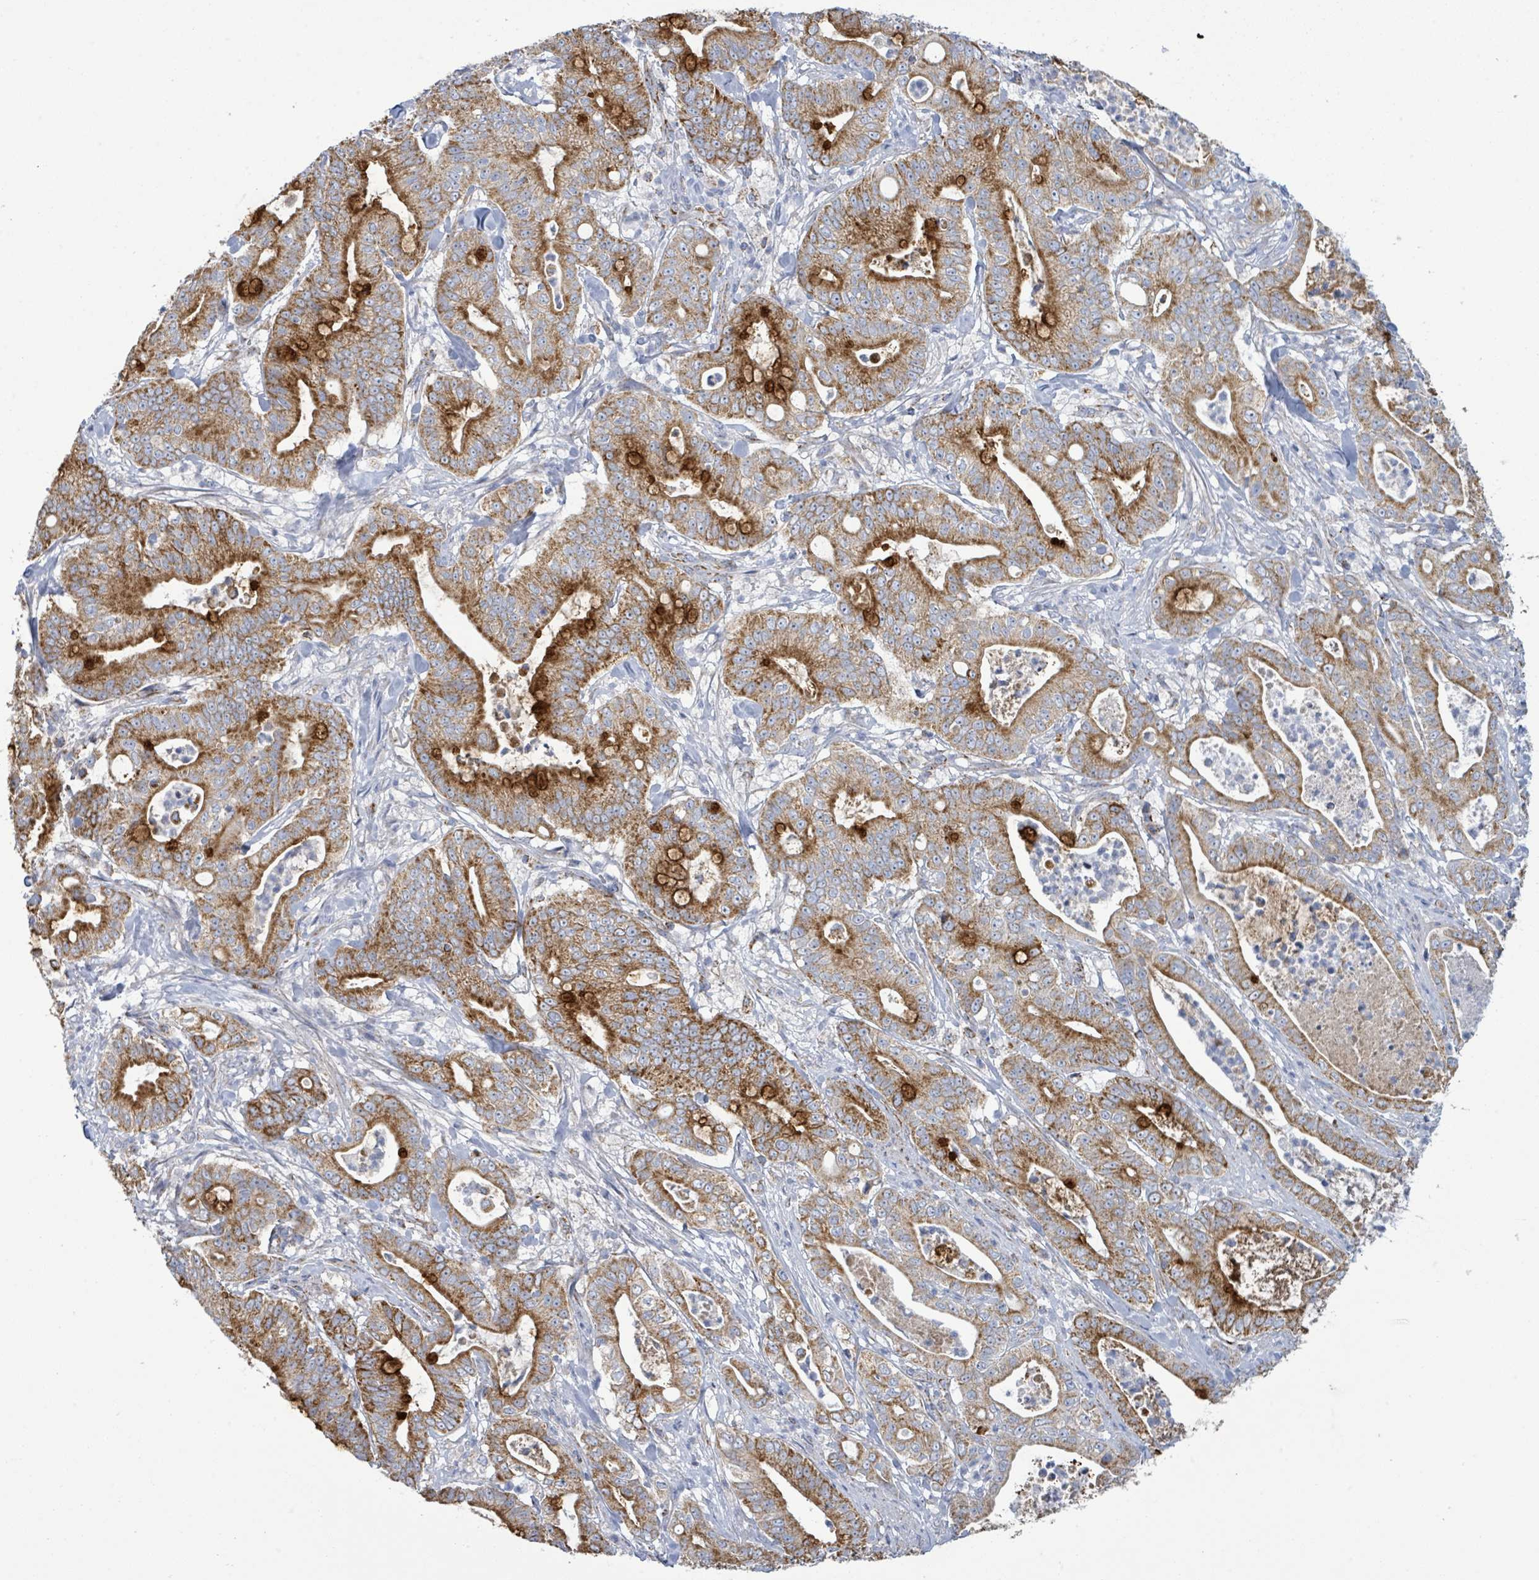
{"staining": {"intensity": "strong", "quantity": ">75%", "location": "cytoplasmic/membranous"}, "tissue": "pancreatic cancer", "cell_type": "Tumor cells", "image_type": "cancer", "snomed": [{"axis": "morphology", "description": "Adenocarcinoma, NOS"}, {"axis": "topography", "description": "Pancreas"}], "caption": "Protein expression analysis of pancreatic adenocarcinoma shows strong cytoplasmic/membranous expression in approximately >75% of tumor cells.", "gene": "SUCLG2", "patient": {"sex": "male", "age": 71}}